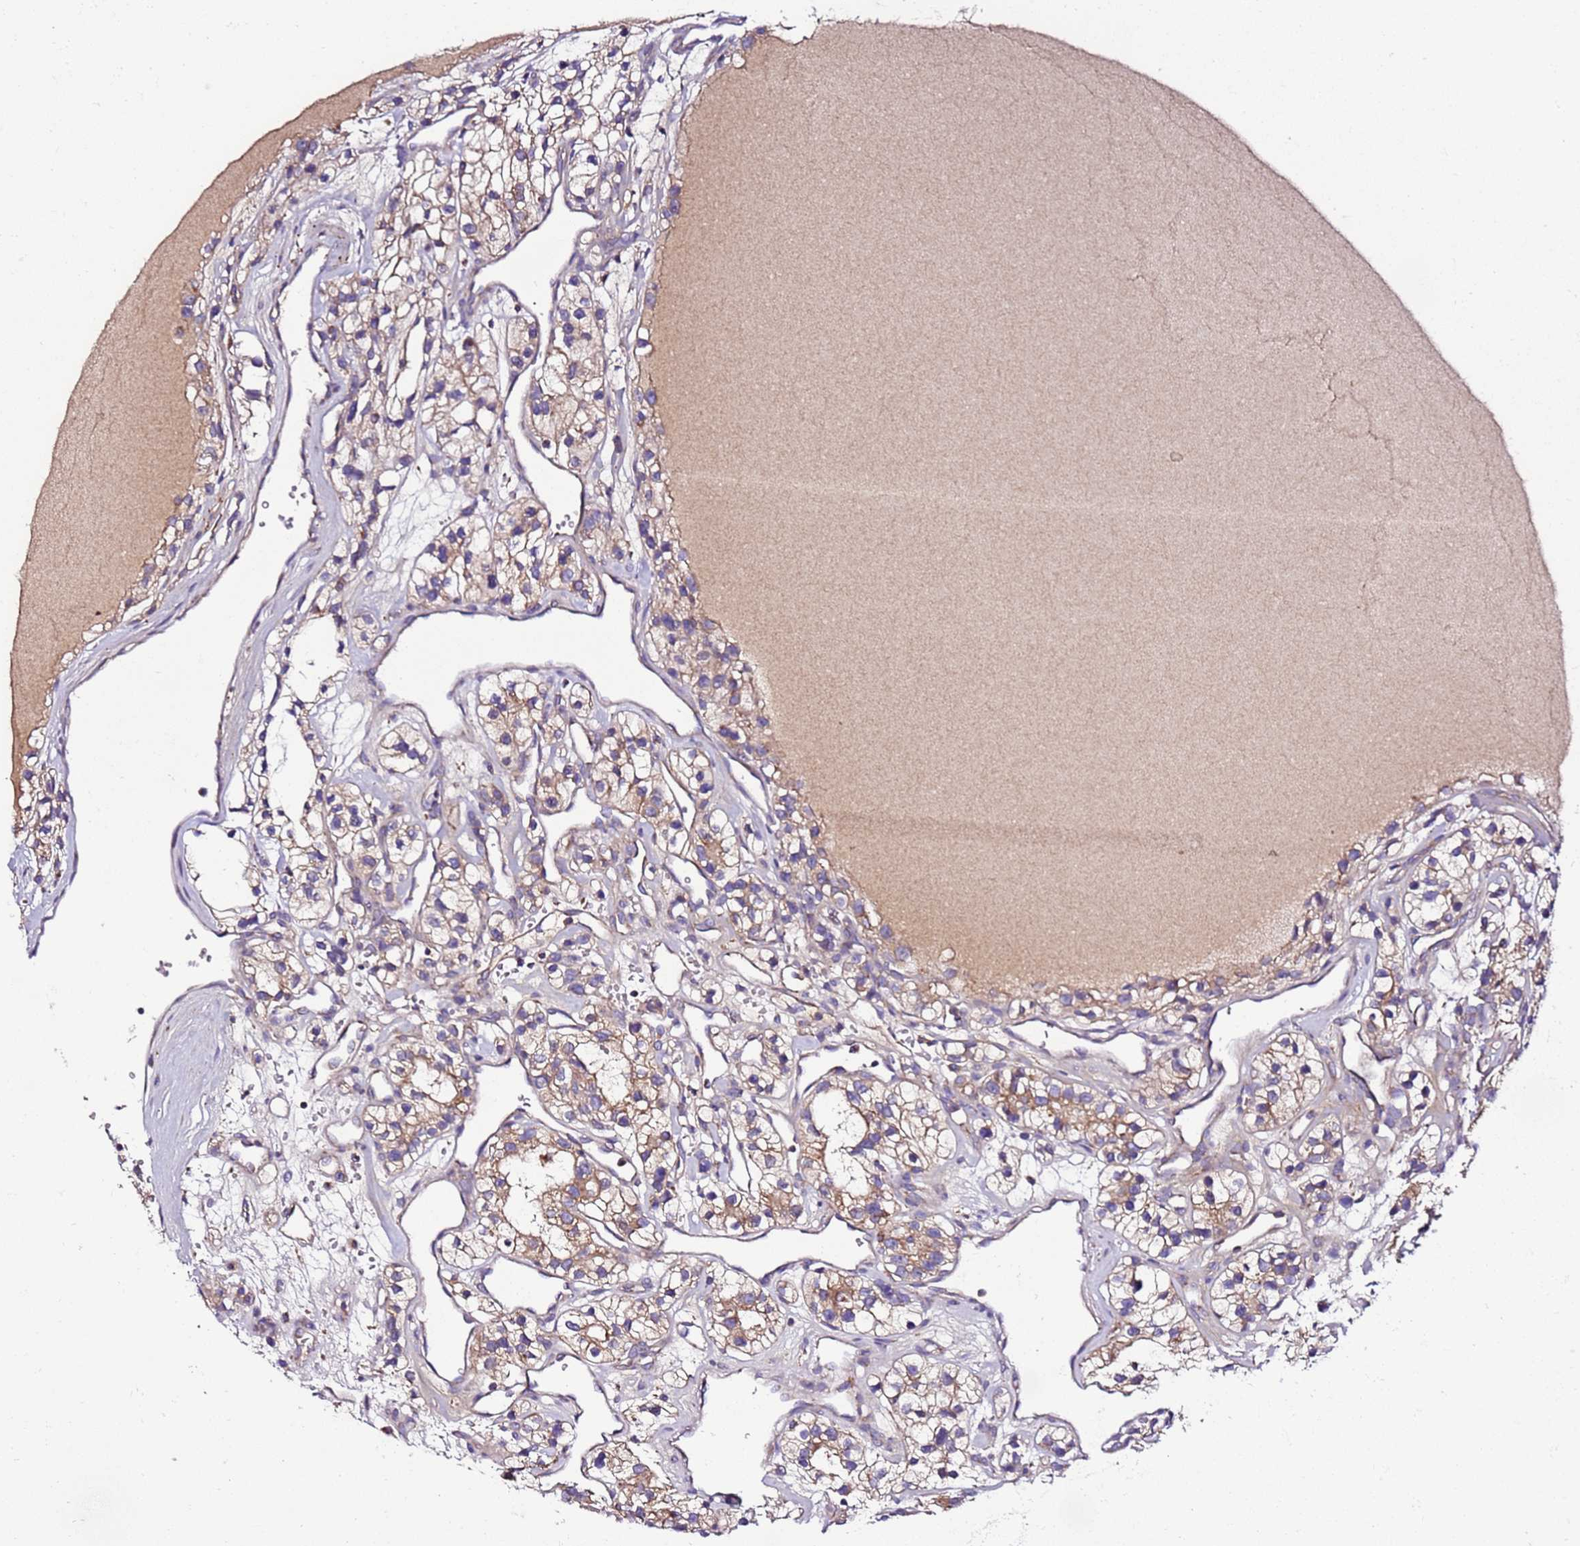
{"staining": {"intensity": "moderate", "quantity": "25%-75%", "location": "cytoplasmic/membranous"}, "tissue": "renal cancer", "cell_type": "Tumor cells", "image_type": "cancer", "snomed": [{"axis": "morphology", "description": "Adenocarcinoma, NOS"}, {"axis": "topography", "description": "Kidney"}], "caption": "Immunohistochemical staining of renal cancer (adenocarcinoma) exhibits medium levels of moderate cytoplasmic/membranous protein positivity in about 25%-75% of tumor cells.", "gene": "C19orf12", "patient": {"sex": "female", "age": 57}}